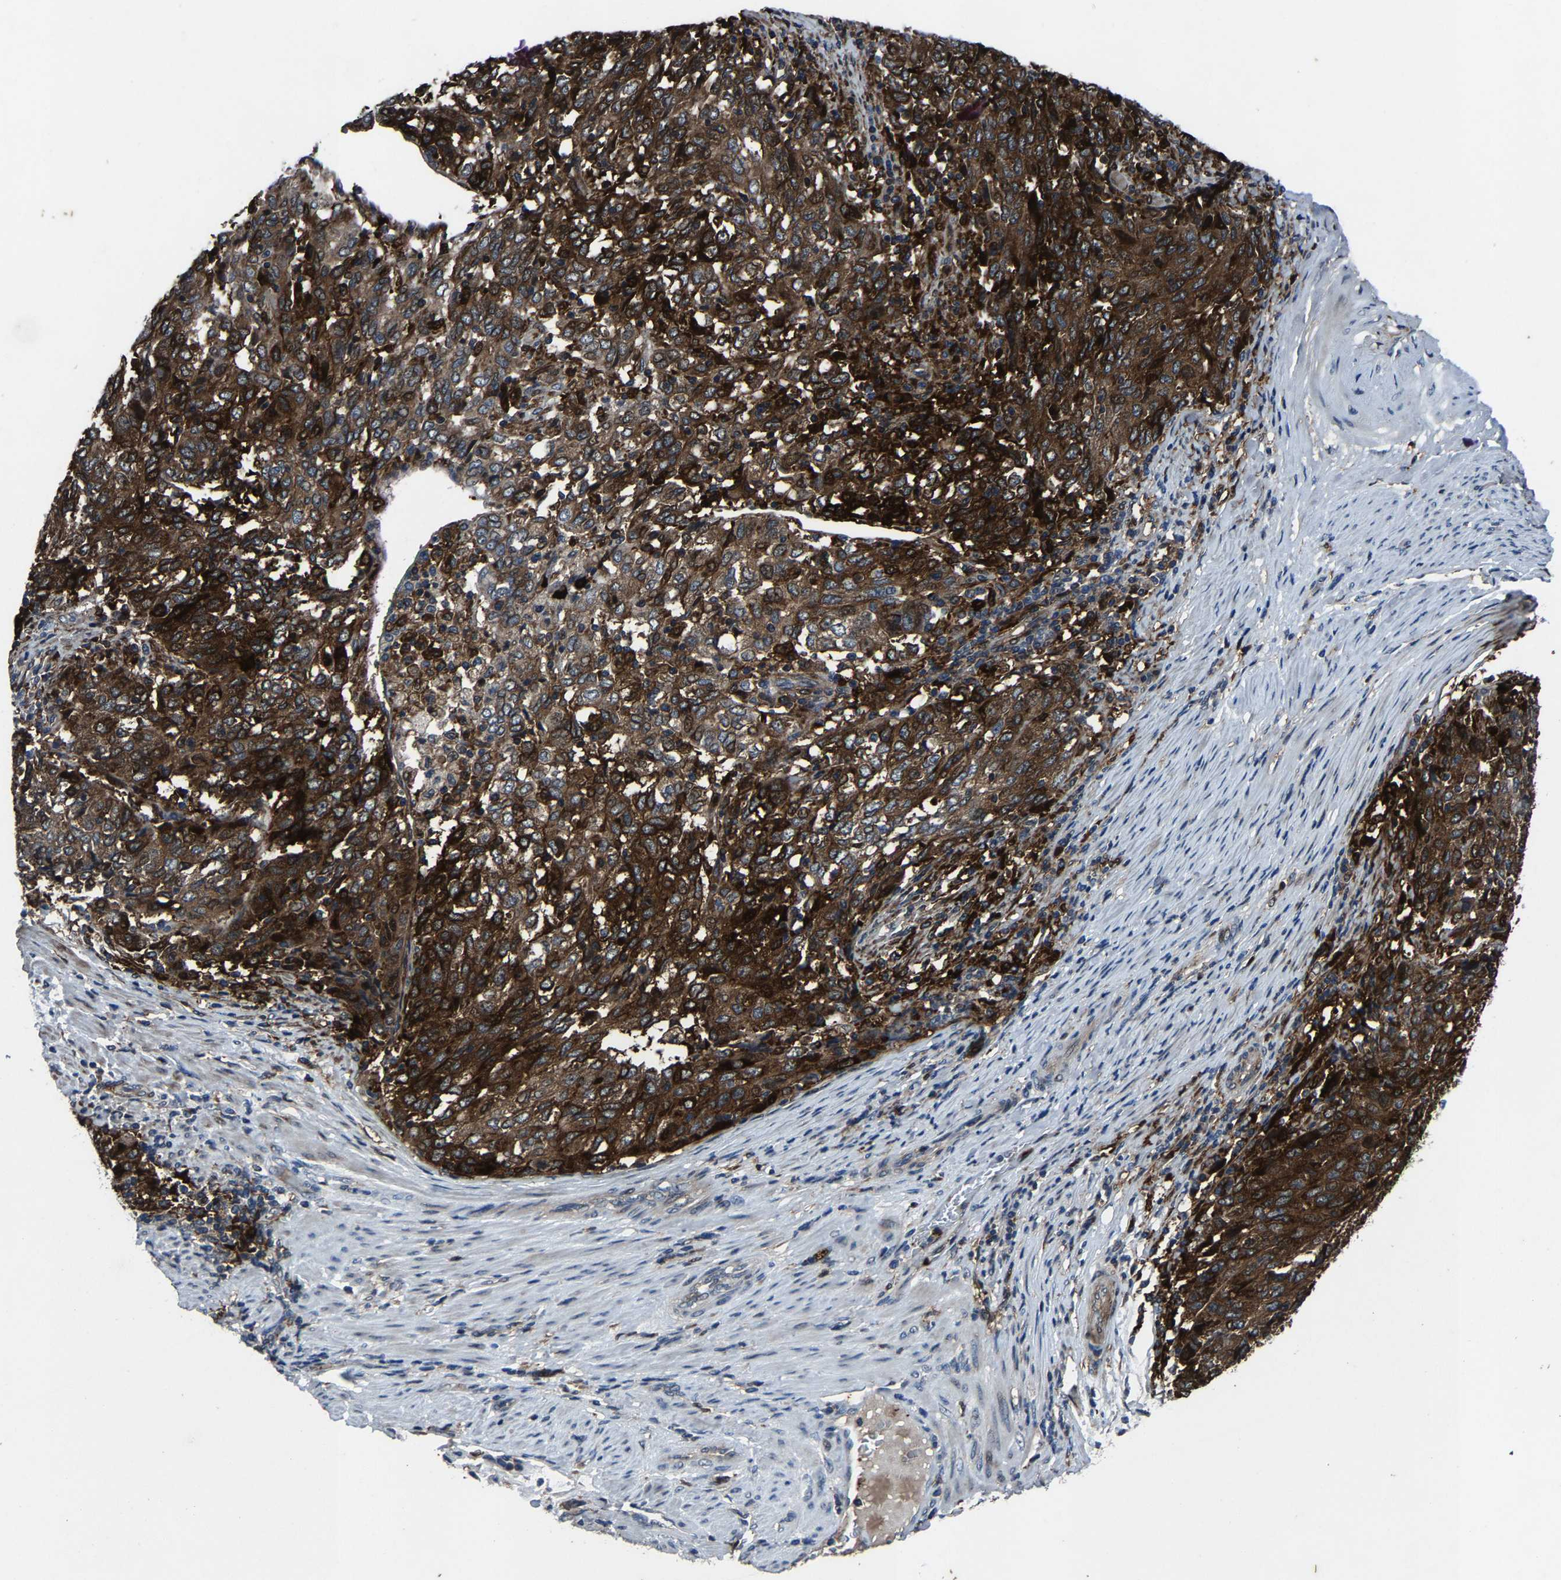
{"staining": {"intensity": "strong", "quantity": ">75%", "location": "cytoplasmic/membranous"}, "tissue": "endometrial cancer", "cell_type": "Tumor cells", "image_type": "cancer", "snomed": [{"axis": "morphology", "description": "Adenocarcinoma, NOS"}, {"axis": "topography", "description": "Endometrium"}], "caption": "High-power microscopy captured an immunohistochemistry histopathology image of adenocarcinoma (endometrial), revealing strong cytoplasmic/membranous staining in approximately >75% of tumor cells.", "gene": "PCNX2", "patient": {"sex": "female", "age": 80}}